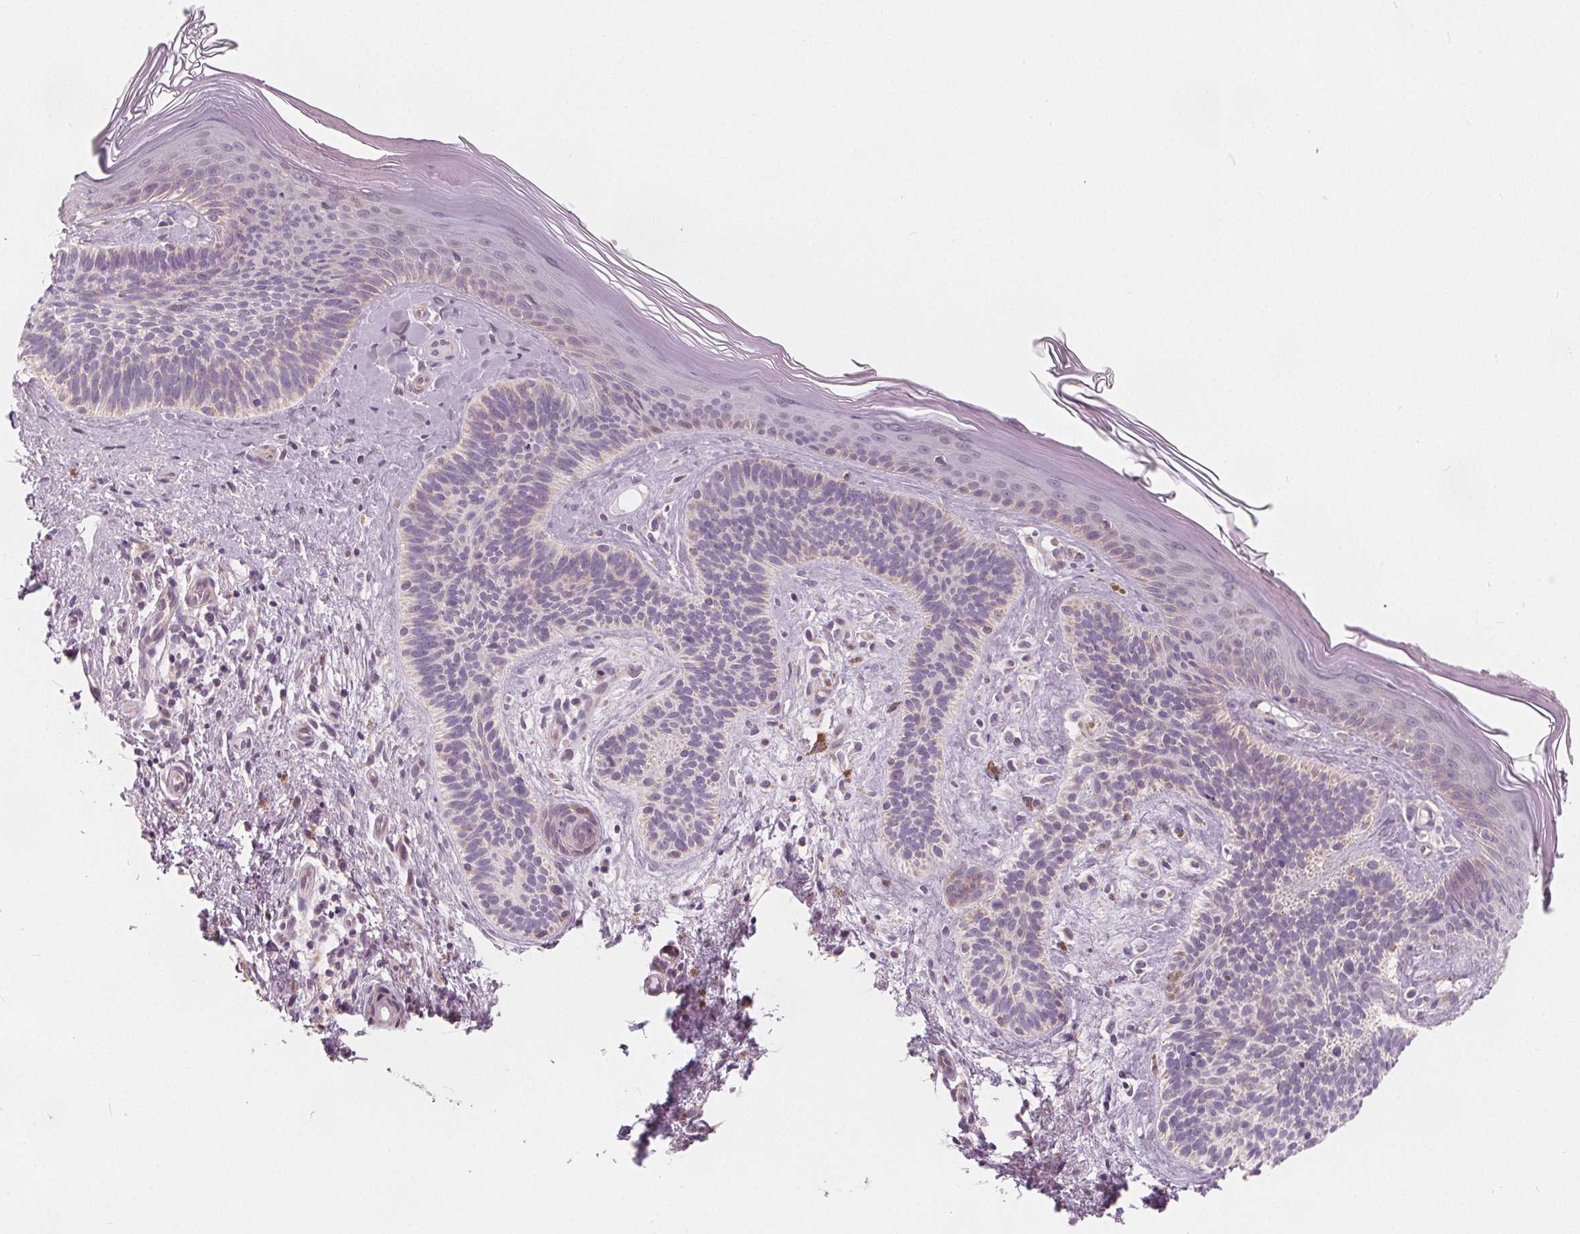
{"staining": {"intensity": "weak", "quantity": "<25%", "location": "cytoplasmic/membranous"}, "tissue": "skin cancer", "cell_type": "Tumor cells", "image_type": "cancer", "snomed": [{"axis": "morphology", "description": "Basal cell carcinoma"}, {"axis": "topography", "description": "Skin"}], "caption": "IHC of skin basal cell carcinoma shows no staining in tumor cells.", "gene": "NUP210L", "patient": {"sex": "male", "age": 79}}